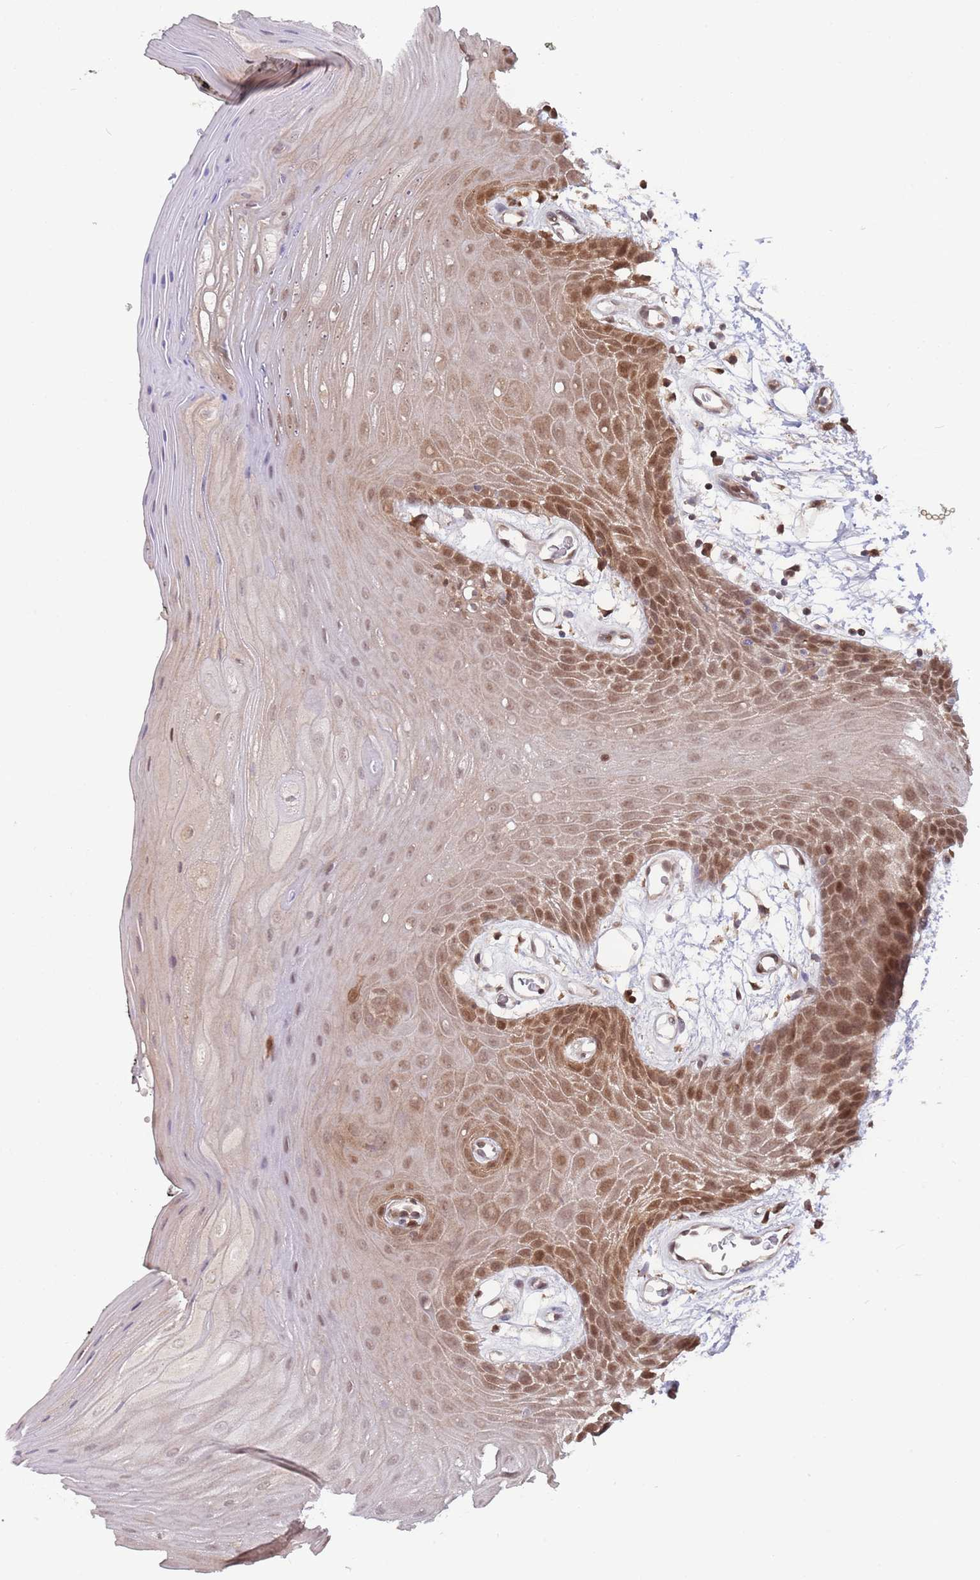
{"staining": {"intensity": "moderate", "quantity": "25%-75%", "location": "nuclear"}, "tissue": "oral mucosa", "cell_type": "Squamous epithelial cells", "image_type": "normal", "snomed": [{"axis": "morphology", "description": "Normal tissue, NOS"}, {"axis": "topography", "description": "Oral tissue"}, {"axis": "topography", "description": "Tounge, NOS"}], "caption": "Protein analysis of unremarkable oral mucosa demonstrates moderate nuclear expression in about 25%-75% of squamous epithelial cells. The protein is stained brown, and the nuclei are stained in blue (DAB IHC with brightfield microscopy, high magnification).", "gene": "SALL1", "patient": {"sex": "female", "age": 59}}